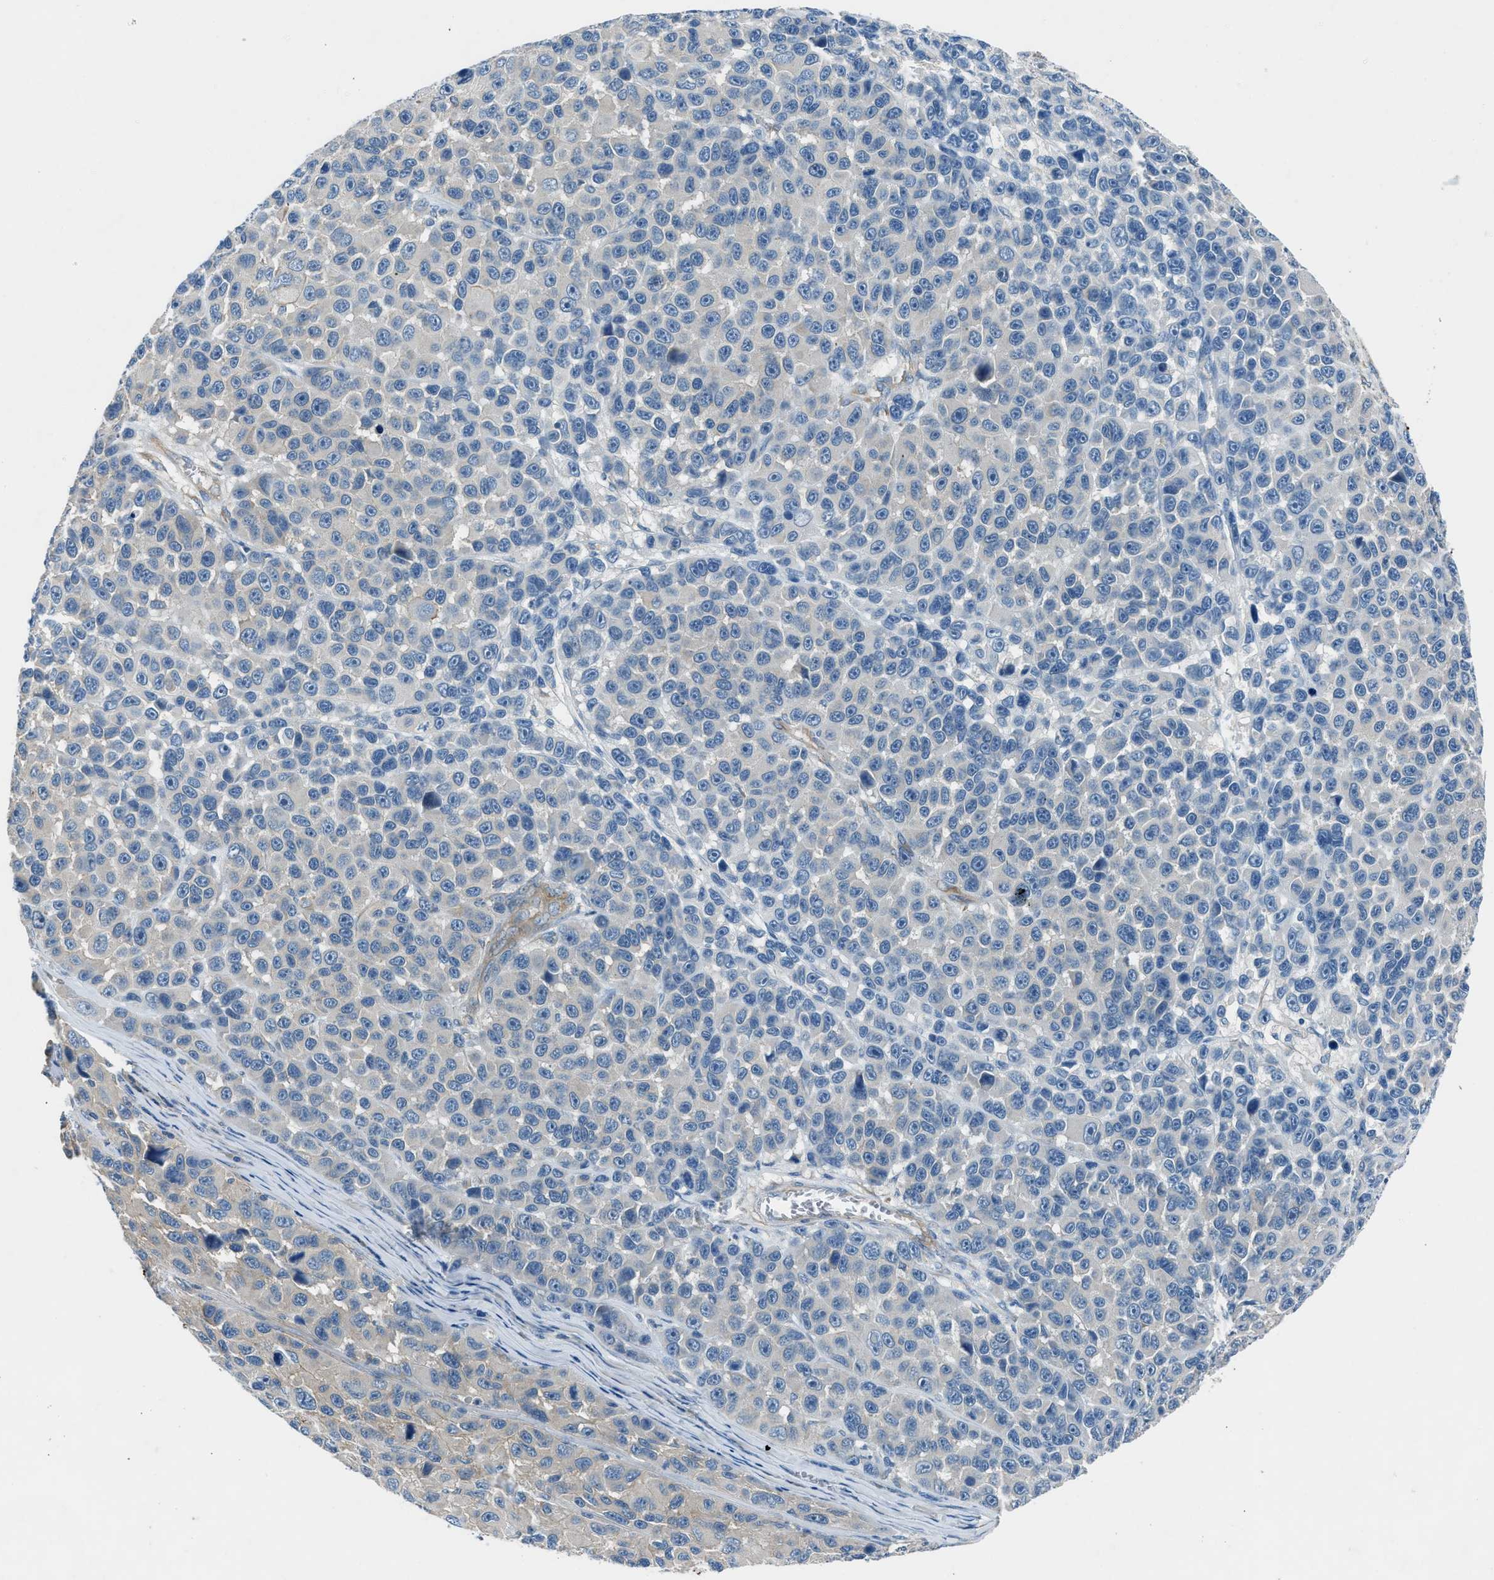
{"staining": {"intensity": "negative", "quantity": "none", "location": "none"}, "tissue": "melanoma", "cell_type": "Tumor cells", "image_type": "cancer", "snomed": [{"axis": "morphology", "description": "Malignant melanoma, NOS"}, {"axis": "topography", "description": "Skin"}], "caption": "Immunohistochemistry of human melanoma reveals no positivity in tumor cells. Nuclei are stained in blue.", "gene": "BMP1", "patient": {"sex": "male", "age": 53}}